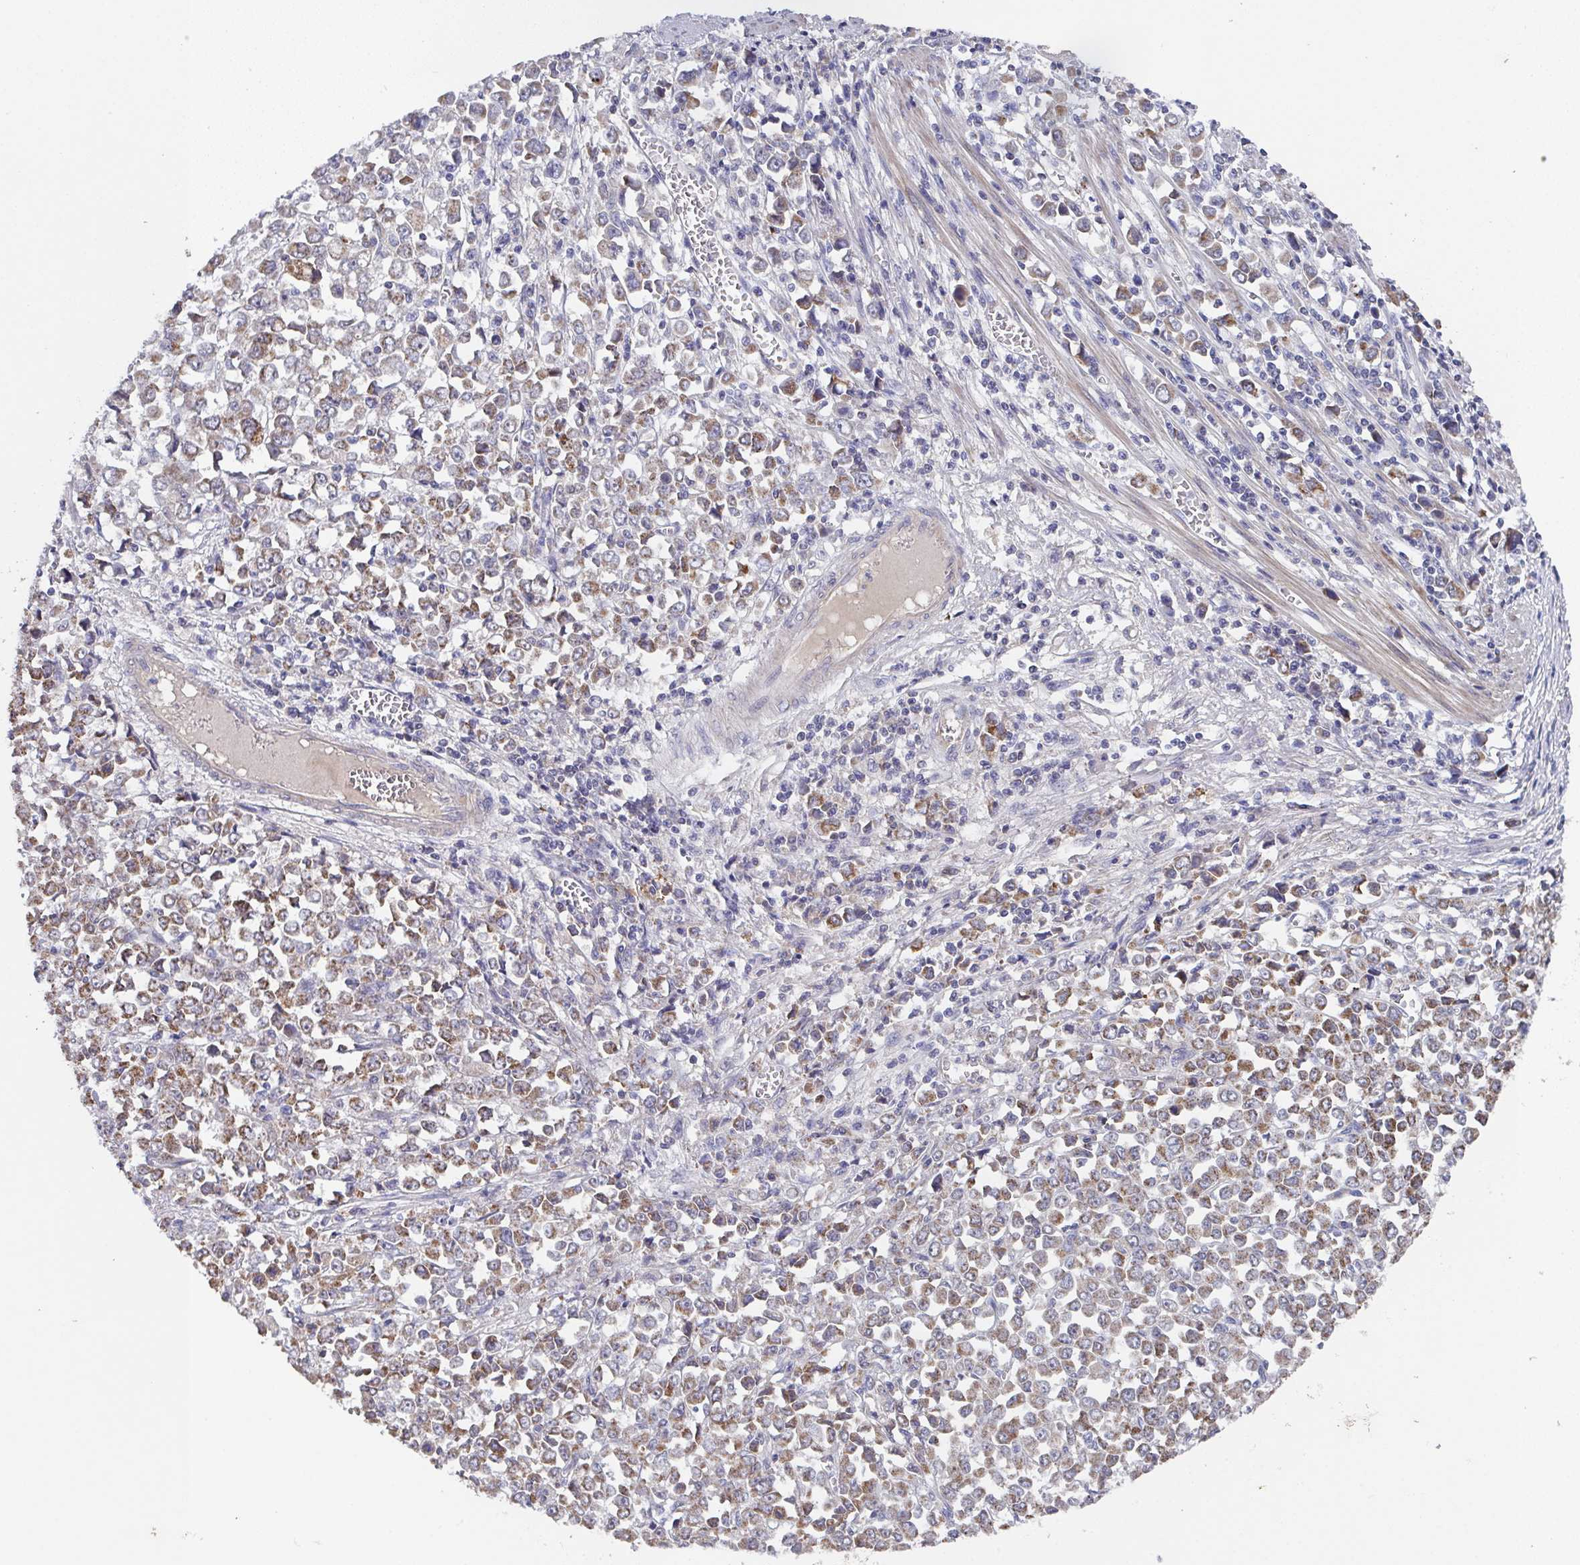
{"staining": {"intensity": "weak", "quantity": ">75%", "location": "cytoplasmic/membranous"}, "tissue": "stomach cancer", "cell_type": "Tumor cells", "image_type": "cancer", "snomed": [{"axis": "morphology", "description": "Adenocarcinoma, NOS"}, {"axis": "topography", "description": "Stomach, upper"}], "caption": "High-magnification brightfield microscopy of adenocarcinoma (stomach) stained with DAB (brown) and counterstained with hematoxylin (blue). tumor cells exhibit weak cytoplasmic/membranous staining is identified in about>75% of cells.", "gene": "MT-ND3", "patient": {"sex": "male", "age": 70}}